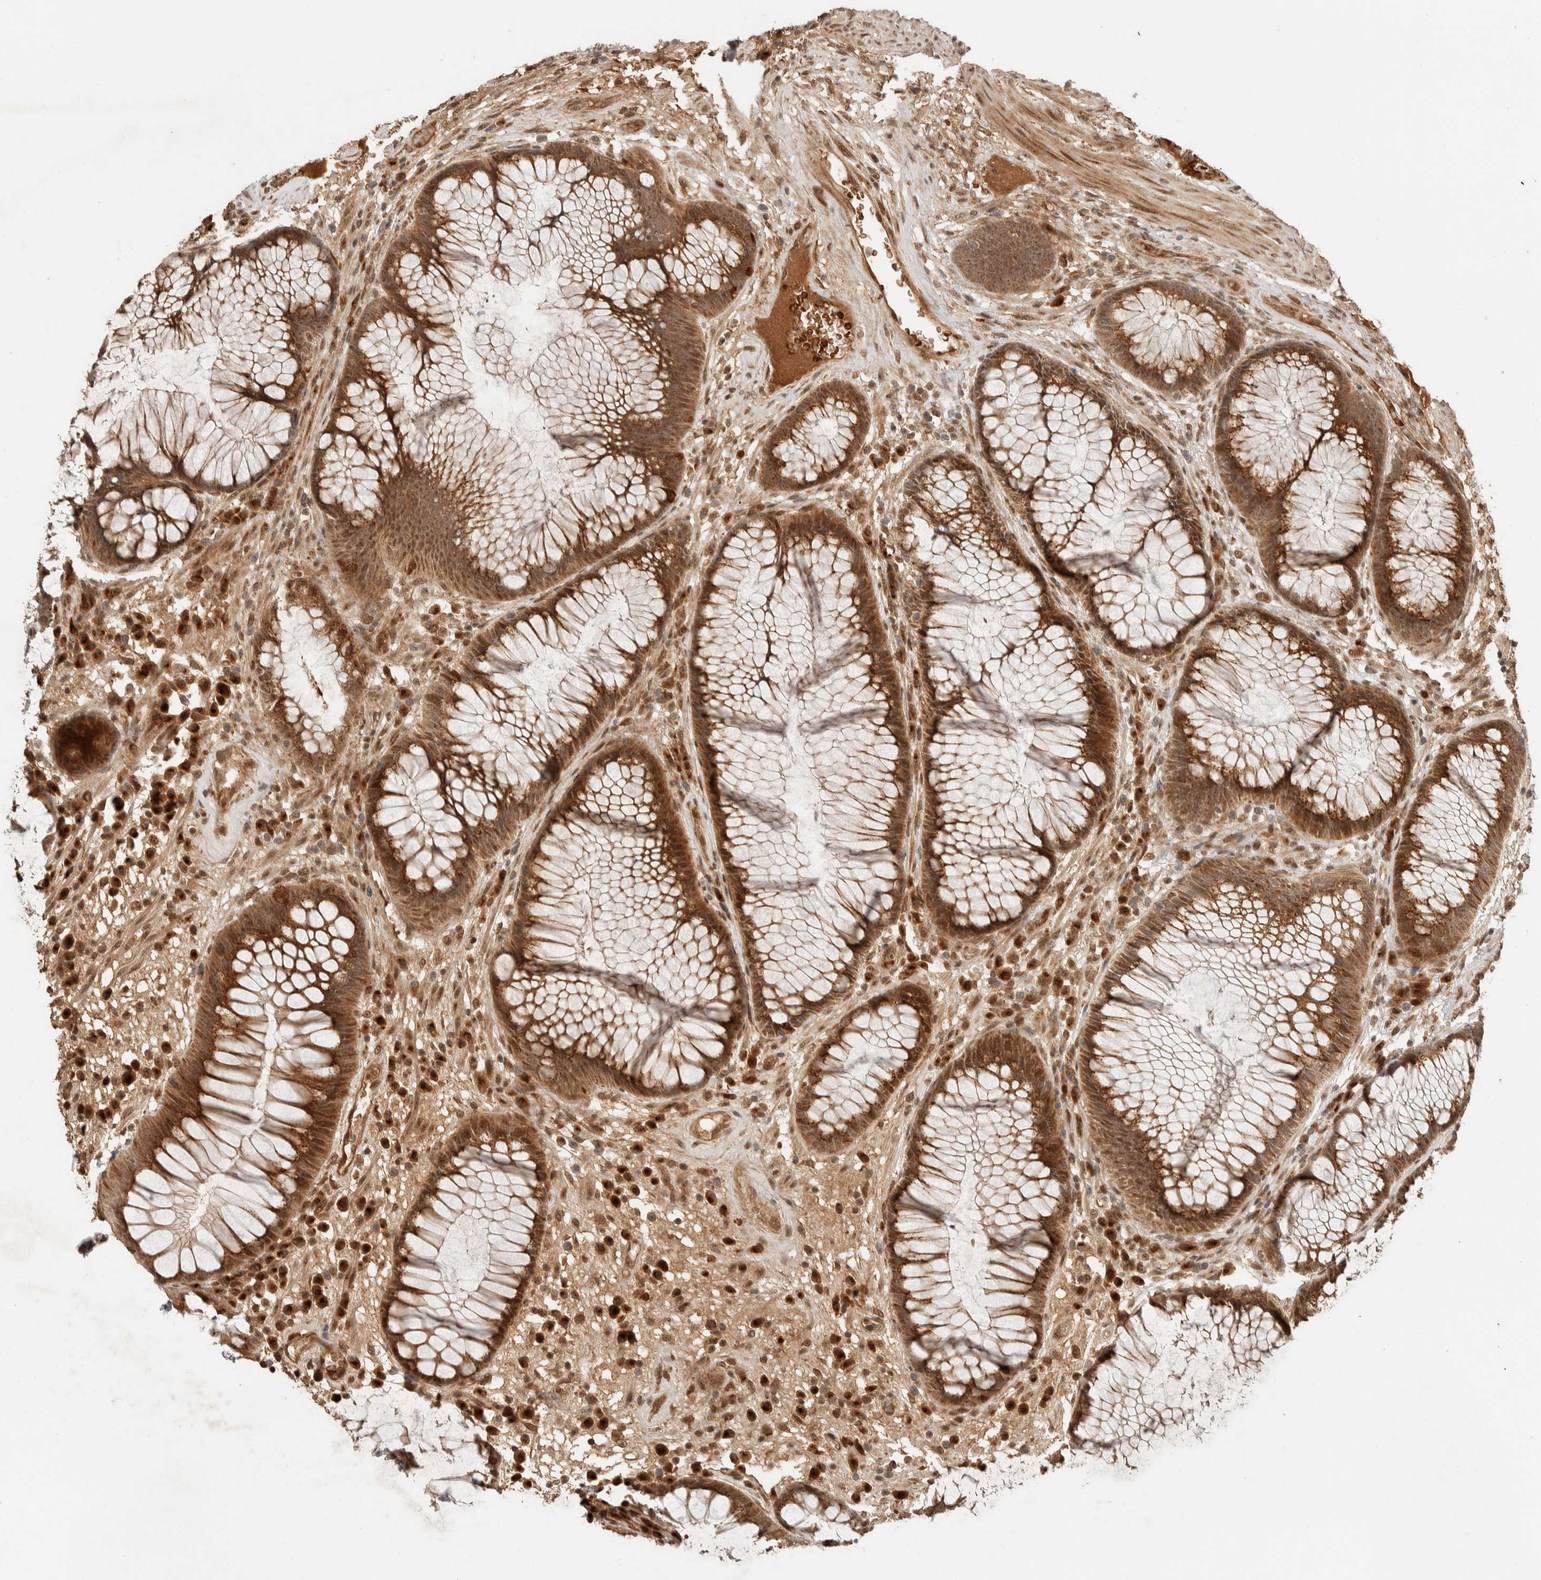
{"staining": {"intensity": "moderate", "quantity": ">75%", "location": "cytoplasmic/membranous,nuclear"}, "tissue": "rectum", "cell_type": "Glandular cells", "image_type": "normal", "snomed": [{"axis": "morphology", "description": "Normal tissue, NOS"}, {"axis": "topography", "description": "Rectum"}], "caption": "IHC of normal human rectum reveals medium levels of moderate cytoplasmic/membranous,nuclear positivity in approximately >75% of glandular cells.", "gene": "ZBTB2", "patient": {"sex": "male", "age": 51}}